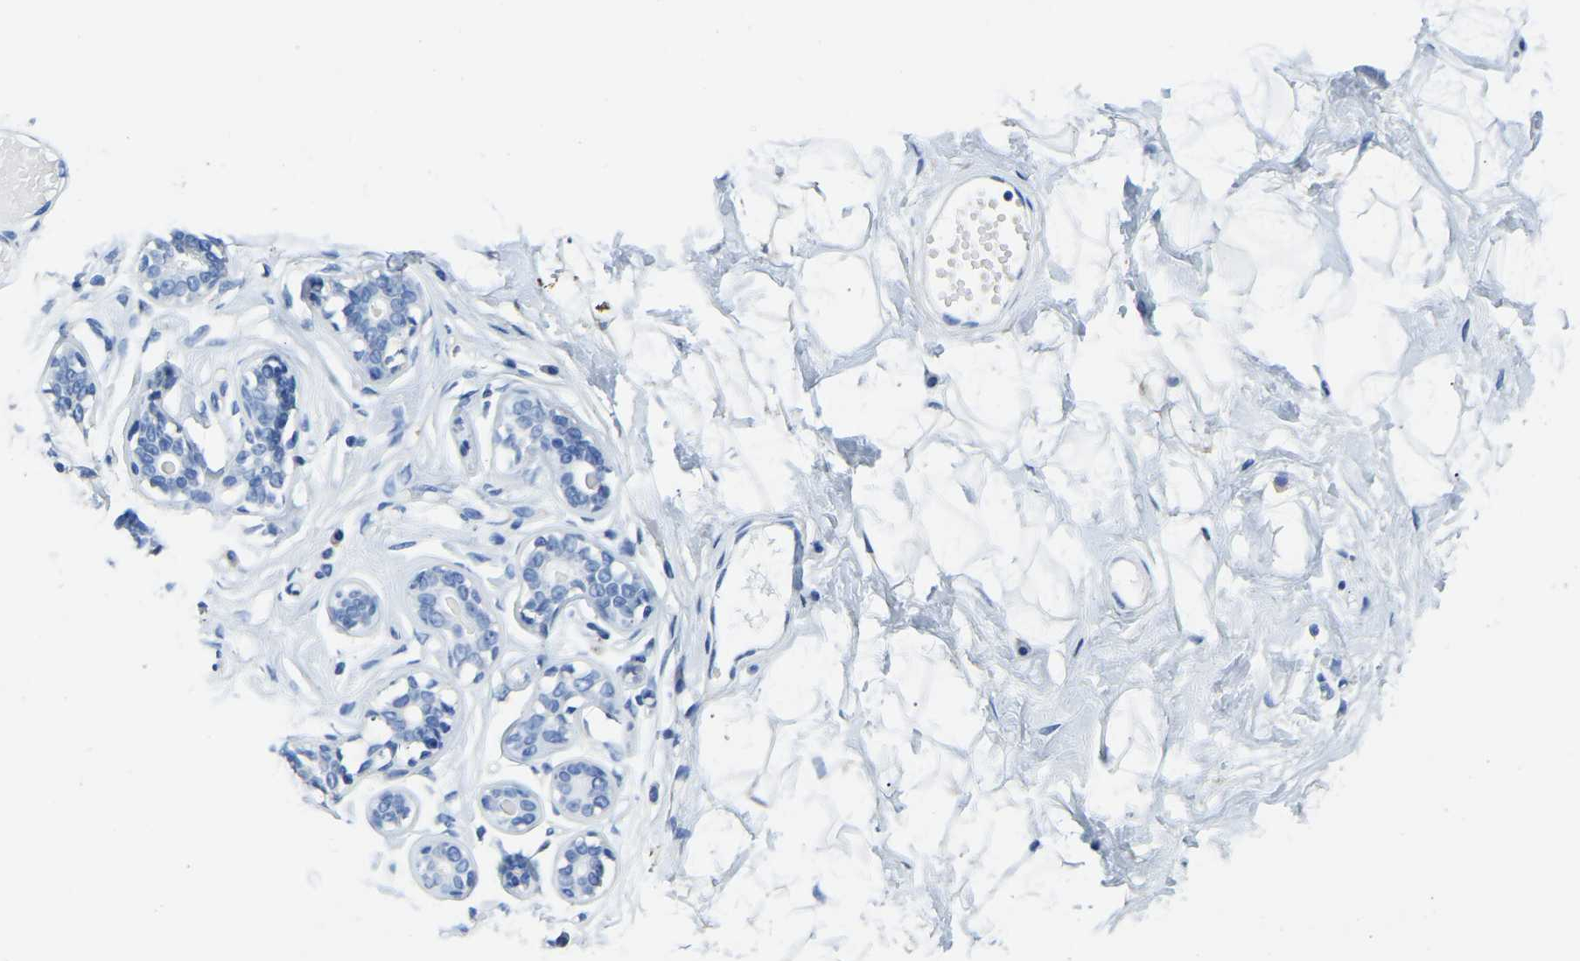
{"staining": {"intensity": "negative", "quantity": "none", "location": "none"}, "tissue": "breast", "cell_type": "Adipocytes", "image_type": "normal", "snomed": [{"axis": "morphology", "description": "Normal tissue, NOS"}, {"axis": "topography", "description": "Breast"}], "caption": "IHC histopathology image of benign breast: human breast stained with DAB (3,3'-diaminobenzidine) shows no significant protein expression in adipocytes.", "gene": "ZDHHC13", "patient": {"sex": "female", "age": 23}}